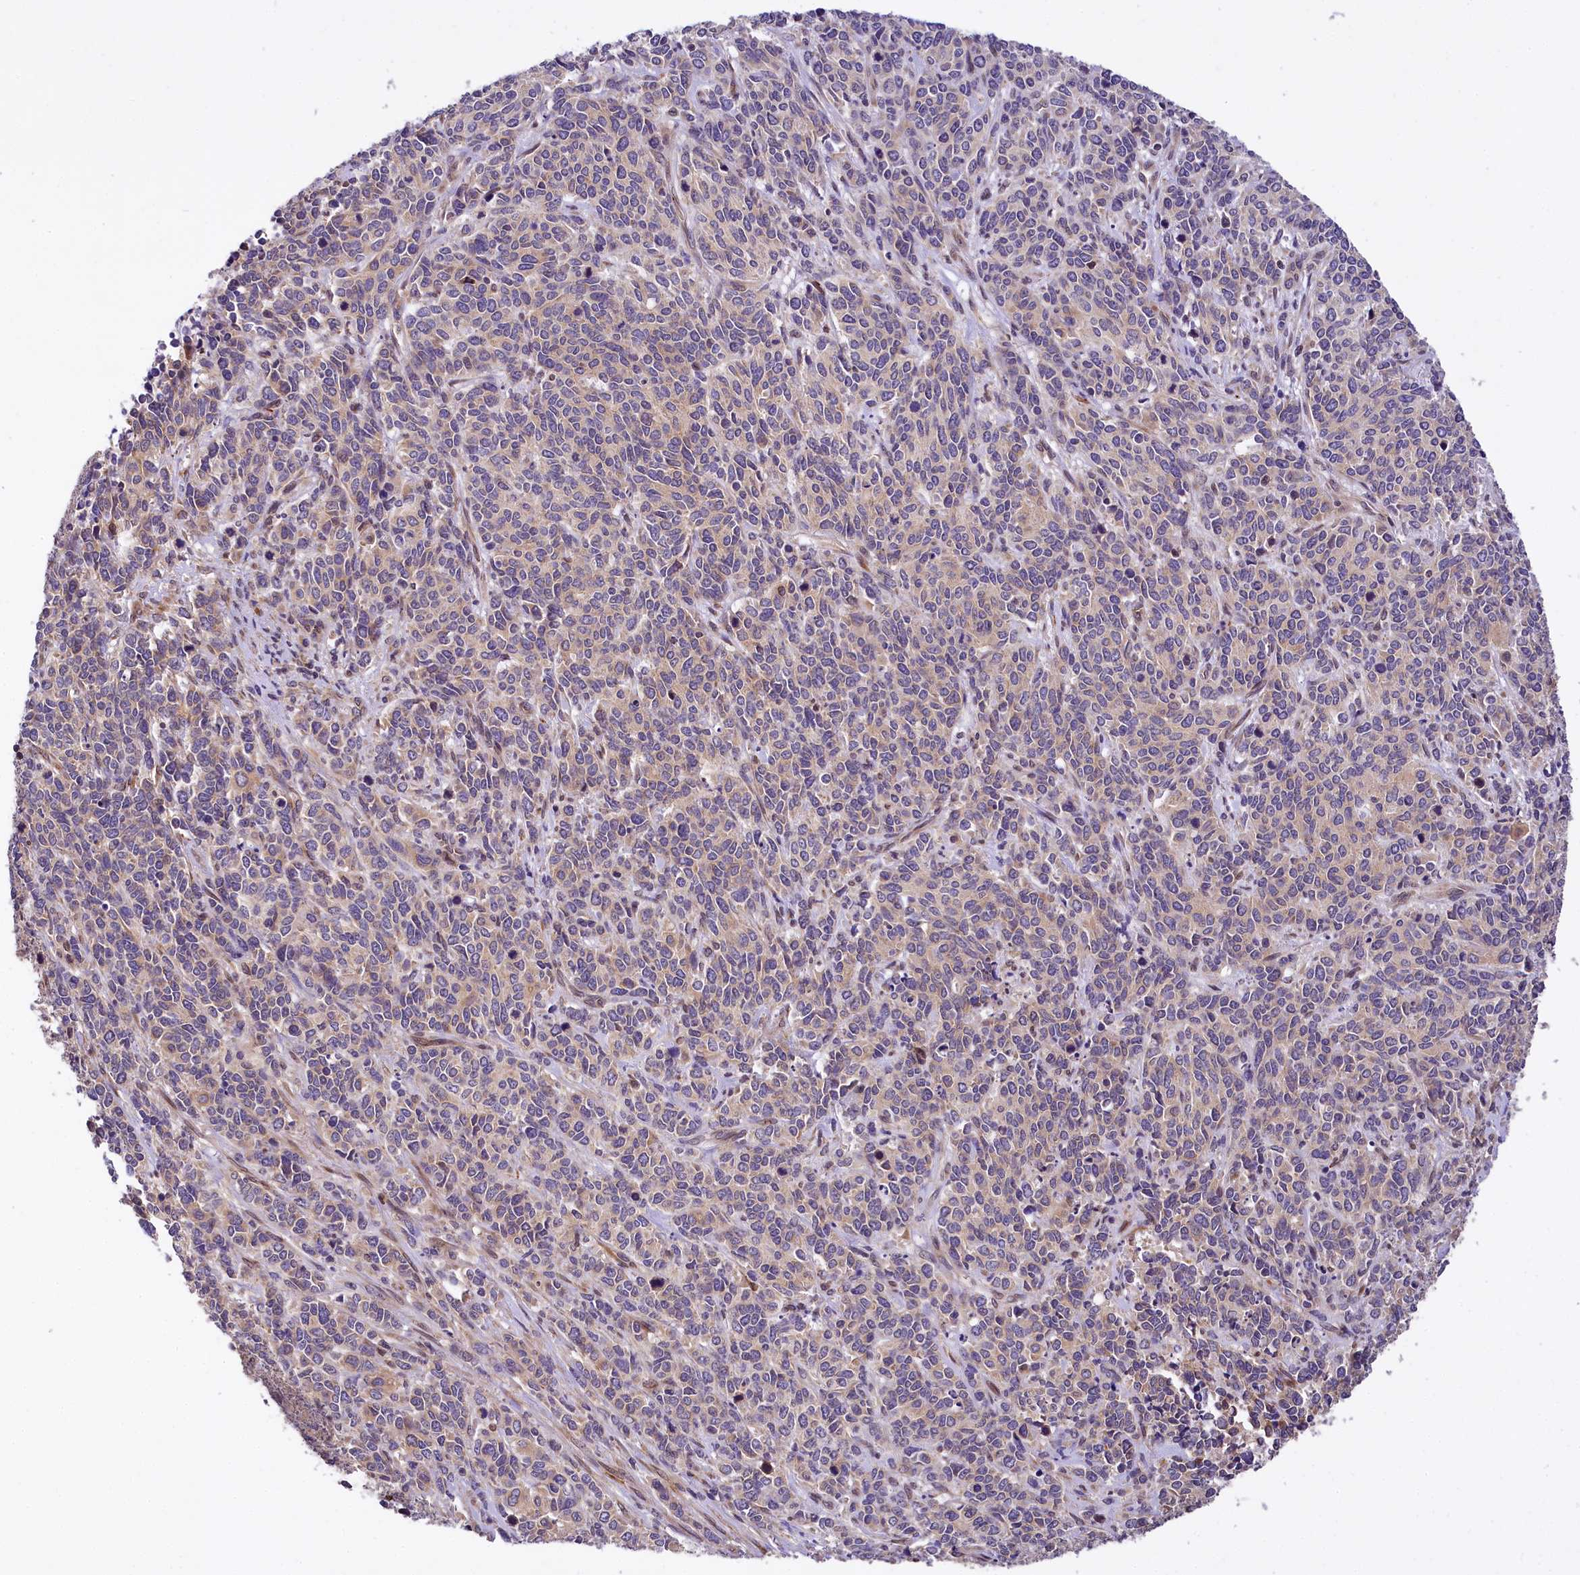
{"staining": {"intensity": "moderate", "quantity": "25%-75%", "location": "cytoplasmic/membranous"}, "tissue": "cervical cancer", "cell_type": "Tumor cells", "image_type": "cancer", "snomed": [{"axis": "morphology", "description": "Squamous cell carcinoma, NOS"}, {"axis": "topography", "description": "Cervix"}], "caption": "The immunohistochemical stain highlights moderate cytoplasmic/membranous staining in tumor cells of squamous cell carcinoma (cervical) tissue.", "gene": "SUPV3L1", "patient": {"sex": "female", "age": 60}}